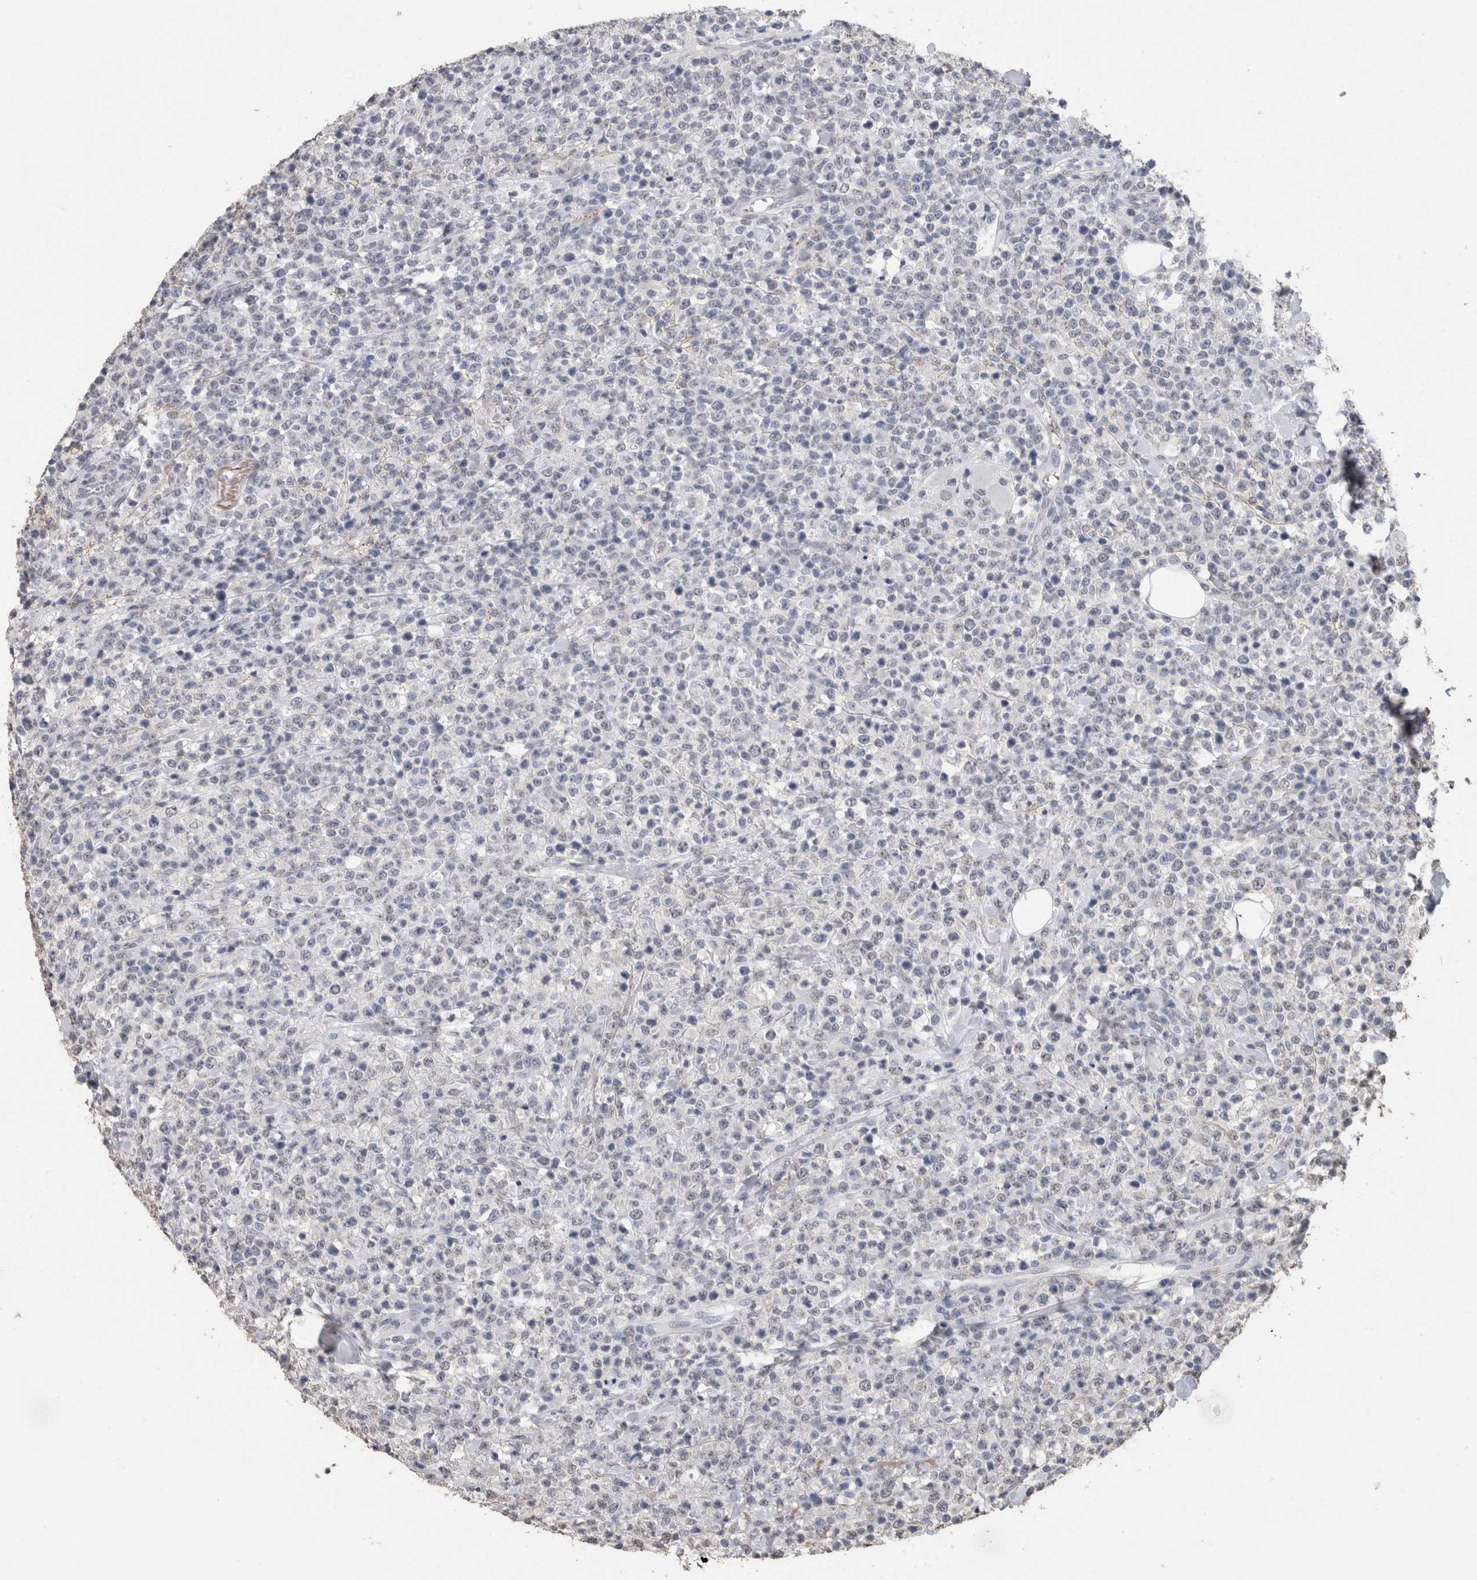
{"staining": {"intensity": "negative", "quantity": "none", "location": "none"}, "tissue": "lymphoma", "cell_type": "Tumor cells", "image_type": "cancer", "snomed": [{"axis": "morphology", "description": "Malignant lymphoma, non-Hodgkin's type, High grade"}, {"axis": "topography", "description": "Colon"}], "caption": "A micrograph of human malignant lymphoma, non-Hodgkin's type (high-grade) is negative for staining in tumor cells.", "gene": "LTBP1", "patient": {"sex": "female", "age": 53}}